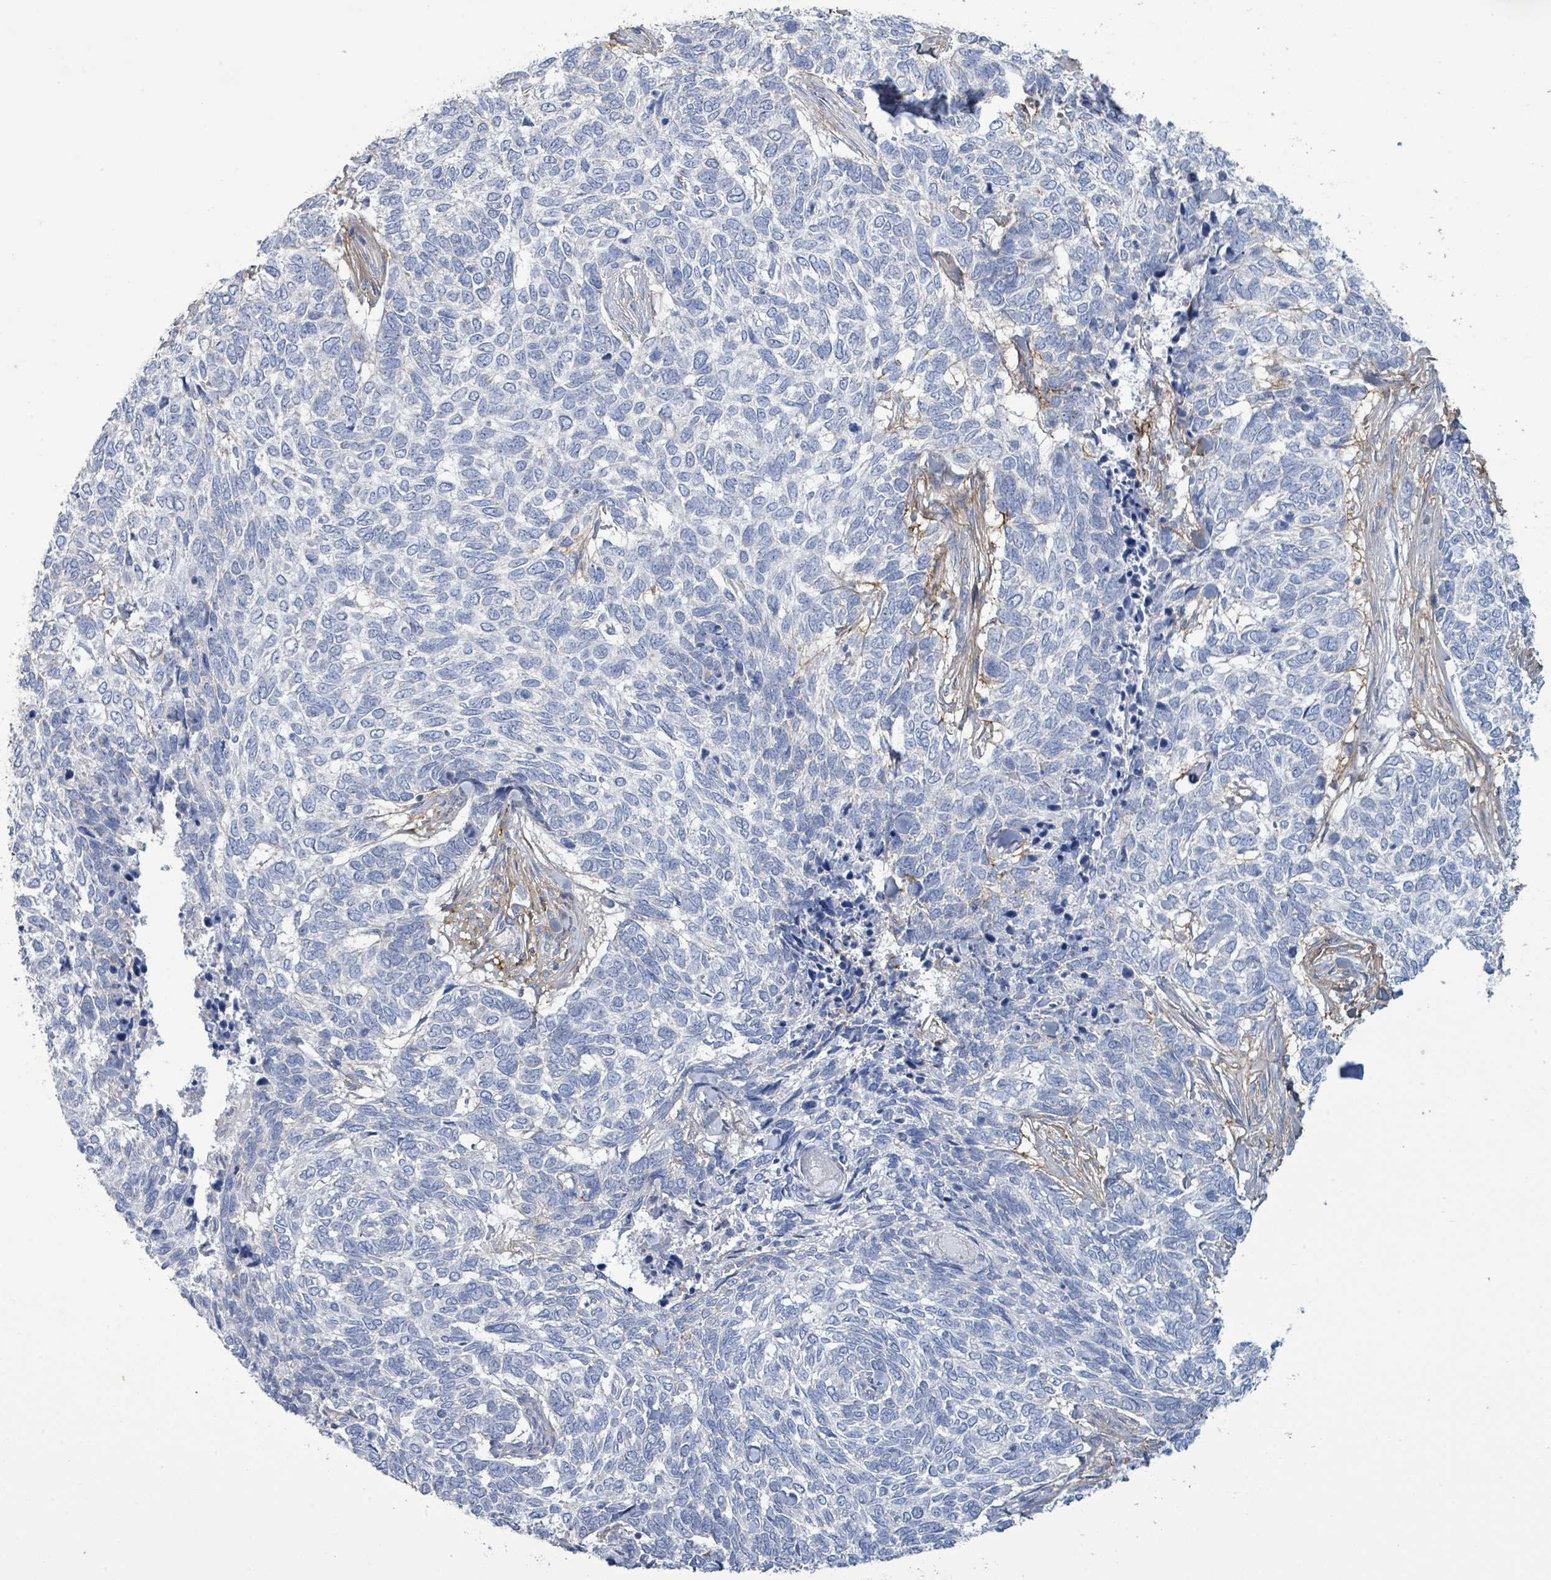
{"staining": {"intensity": "negative", "quantity": "none", "location": "none"}, "tissue": "skin cancer", "cell_type": "Tumor cells", "image_type": "cancer", "snomed": [{"axis": "morphology", "description": "Basal cell carcinoma"}, {"axis": "topography", "description": "Skin"}], "caption": "Human skin cancer stained for a protein using IHC reveals no expression in tumor cells.", "gene": "ALG12", "patient": {"sex": "female", "age": 65}}